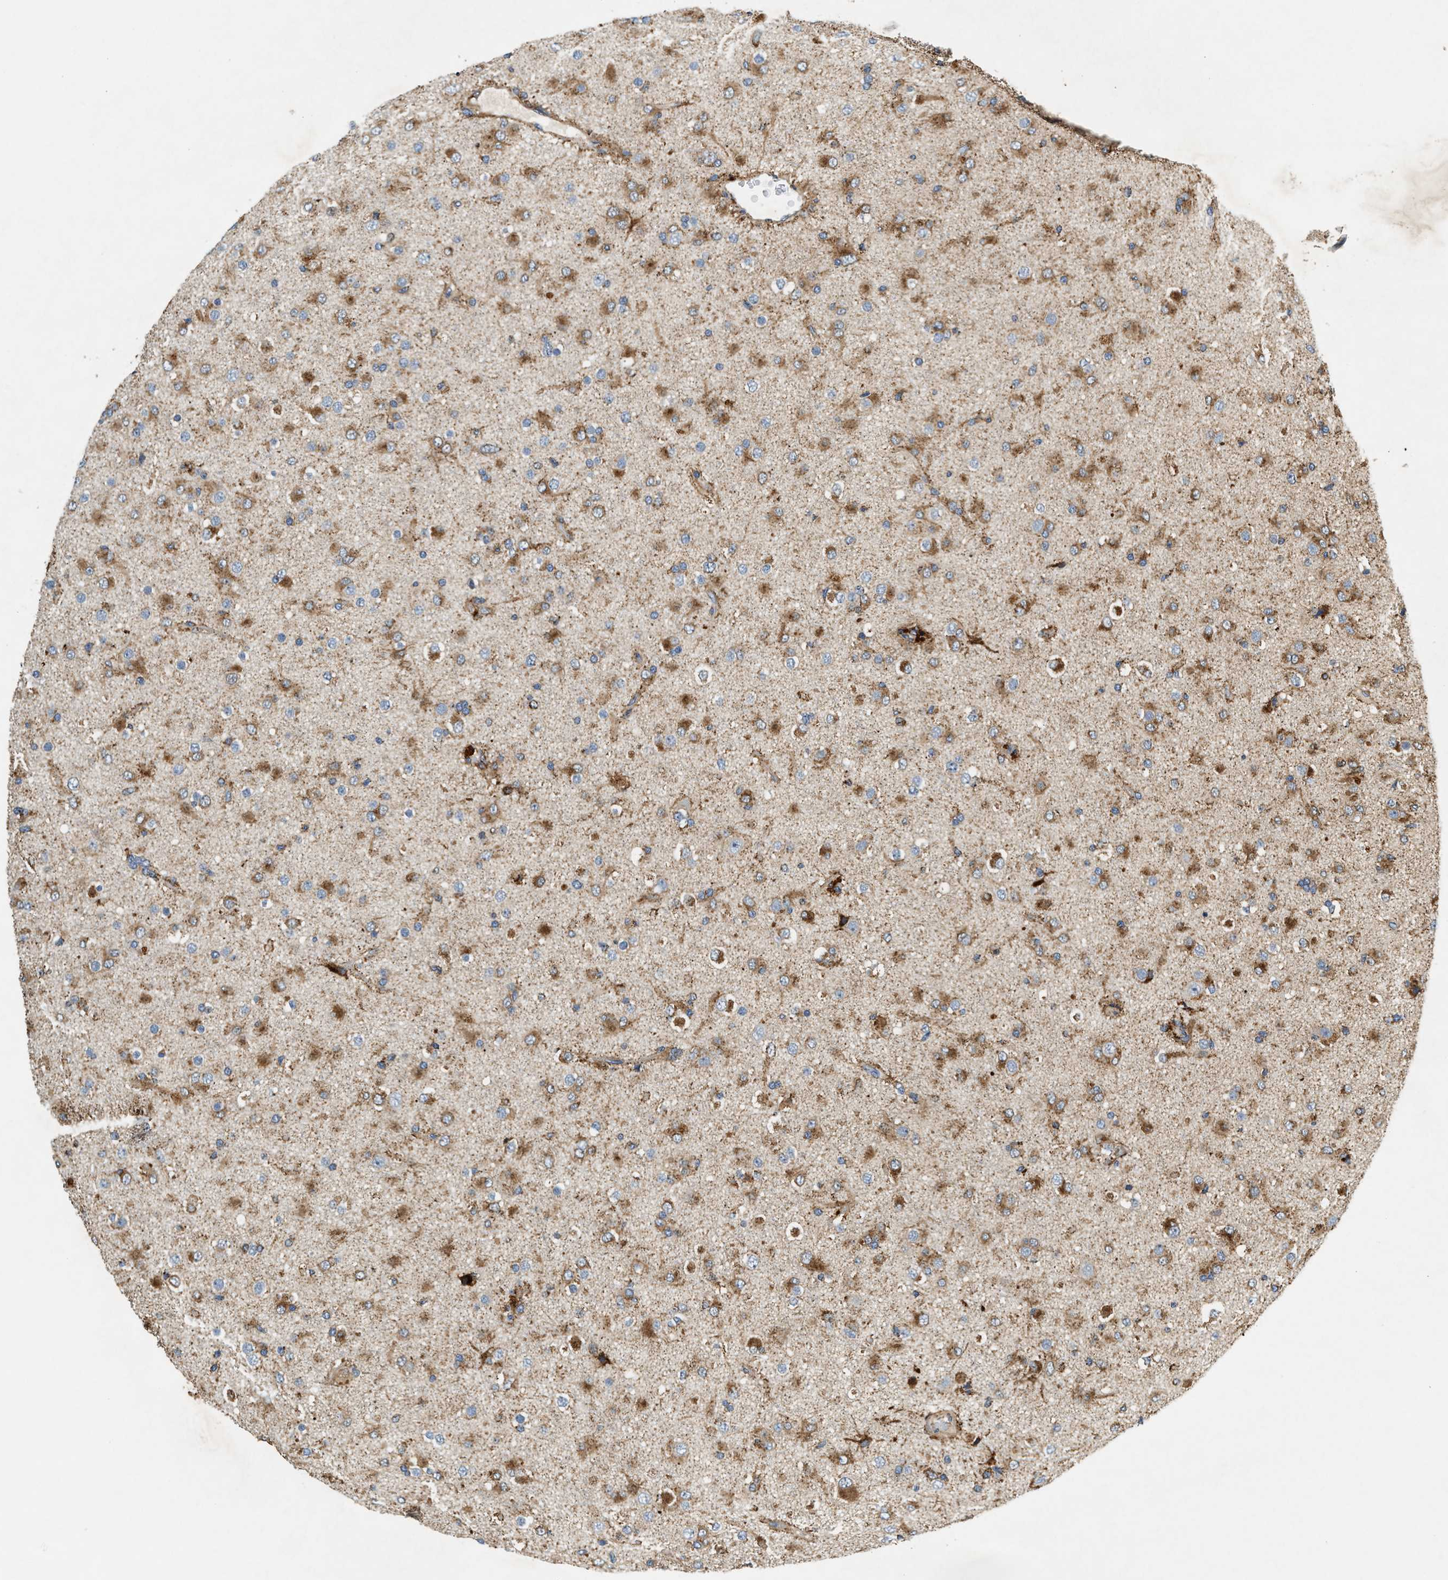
{"staining": {"intensity": "moderate", "quantity": ">75%", "location": "cytoplasmic/membranous"}, "tissue": "glioma", "cell_type": "Tumor cells", "image_type": "cancer", "snomed": [{"axis": "morphology", "description": "Glioma, malignant, Low grade"}, {"axis": "topography", "description": "Brain"}], "caption": "IHC (DAB) staining of human malignant glioma (low-grade) exhibits moderate cytoplasmic/membranous protein expression in approximately >75% of tumor cells.", "gene": "DUSP10", "patient": {"sex": "male", "age": 65}}